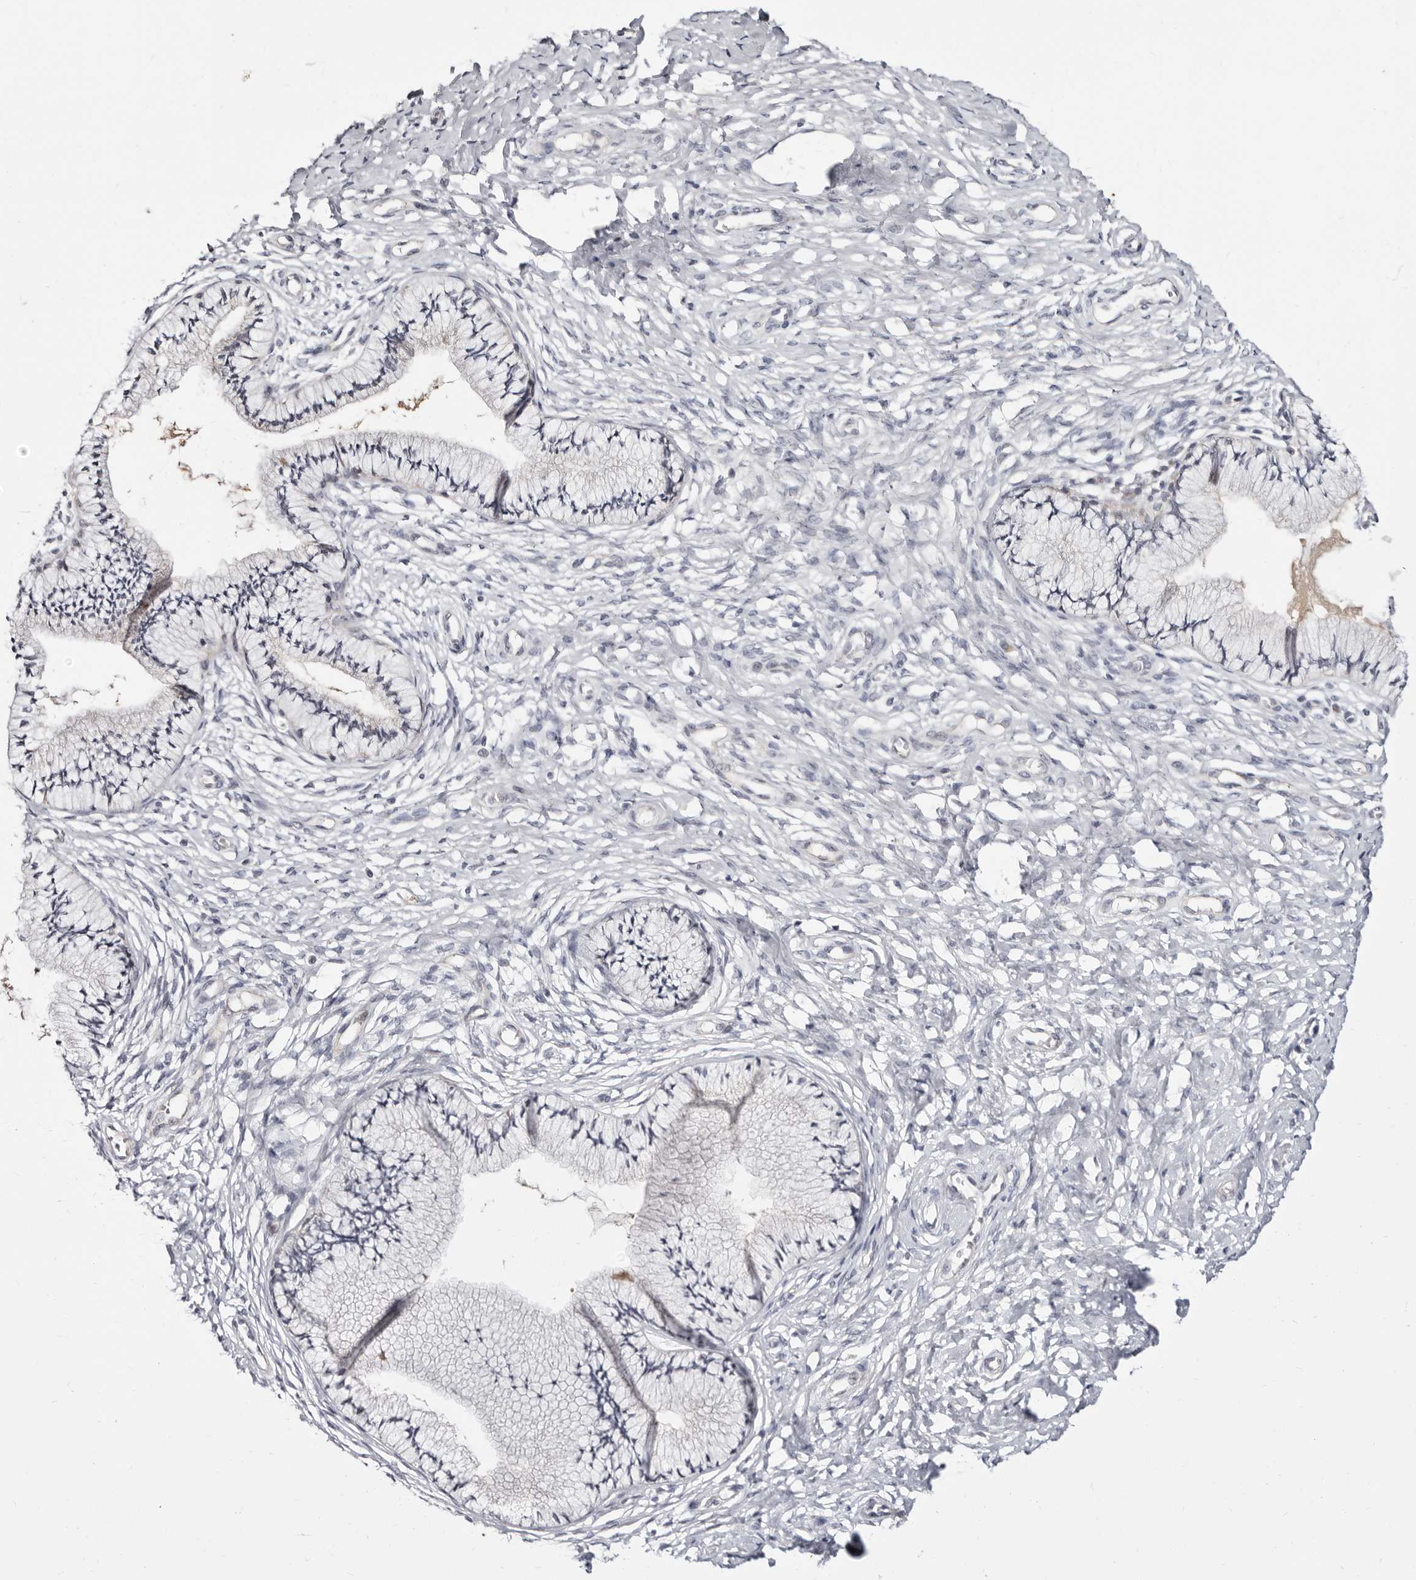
{"staining": {"intensity": "moderate", "quantity": "<25%", "location": "cytoplasmic/membranous"}, "tissue": "cervix", "cell_type": "Glandular cells", "image_type": "normal", "snomed": [{"axis": "morphology", "description": "Normal tissue, NOS"}, {"axis": "topography", "description": "Cervix"}], "caption": "The micrograph demonstrates immunohistochemical staining of normal cervix. There is moderate cytoplasmic/membranous staining is seen in about <25% of glandular cells. (IHC, brightfield microscopy, high magnification).", "gene": "KLHL4", "patient": {"sex": "female", "age": 36}}